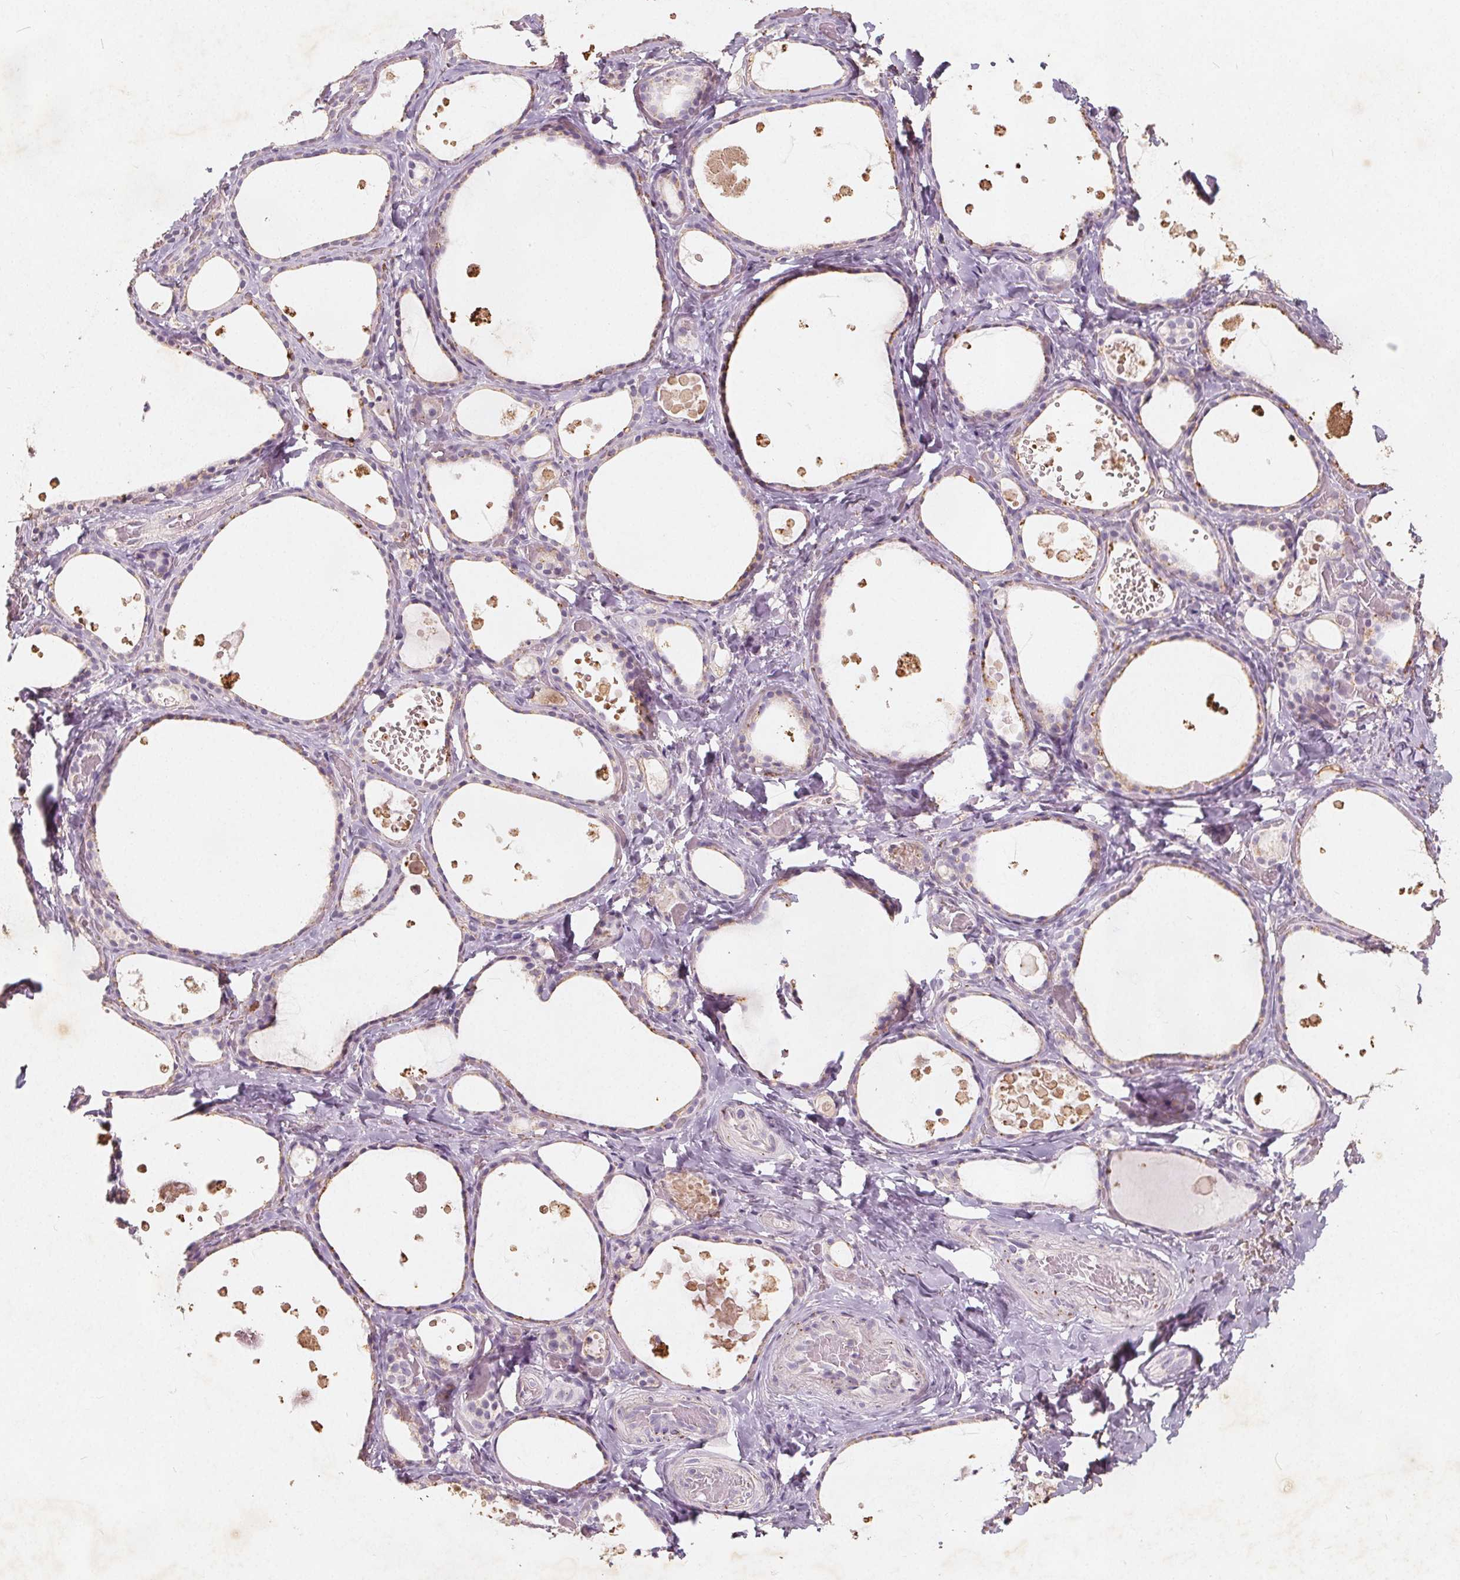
{"staining": {"intensity": "negative", "quantity": "none", "location": "none"}, "tissue": "thyroid gland", "cell_type": "Glandular cells", "image_type": "normal", "snomed": [{"axis": "morphology", "description": "Normal tissue, NOS"}, {"axis": "topography", "description": "Thyroid gland"}], "caption": "Immunohistochemical staining of benign human thyroid gland exhibits no significant positivity in glandular cells. (Brightfield microscopy of DAB (3,3'-diaminobenzidine) IHC at high magnification).", "gene": "C19orf84", "patient": {"sex": "female", "age": 56}}